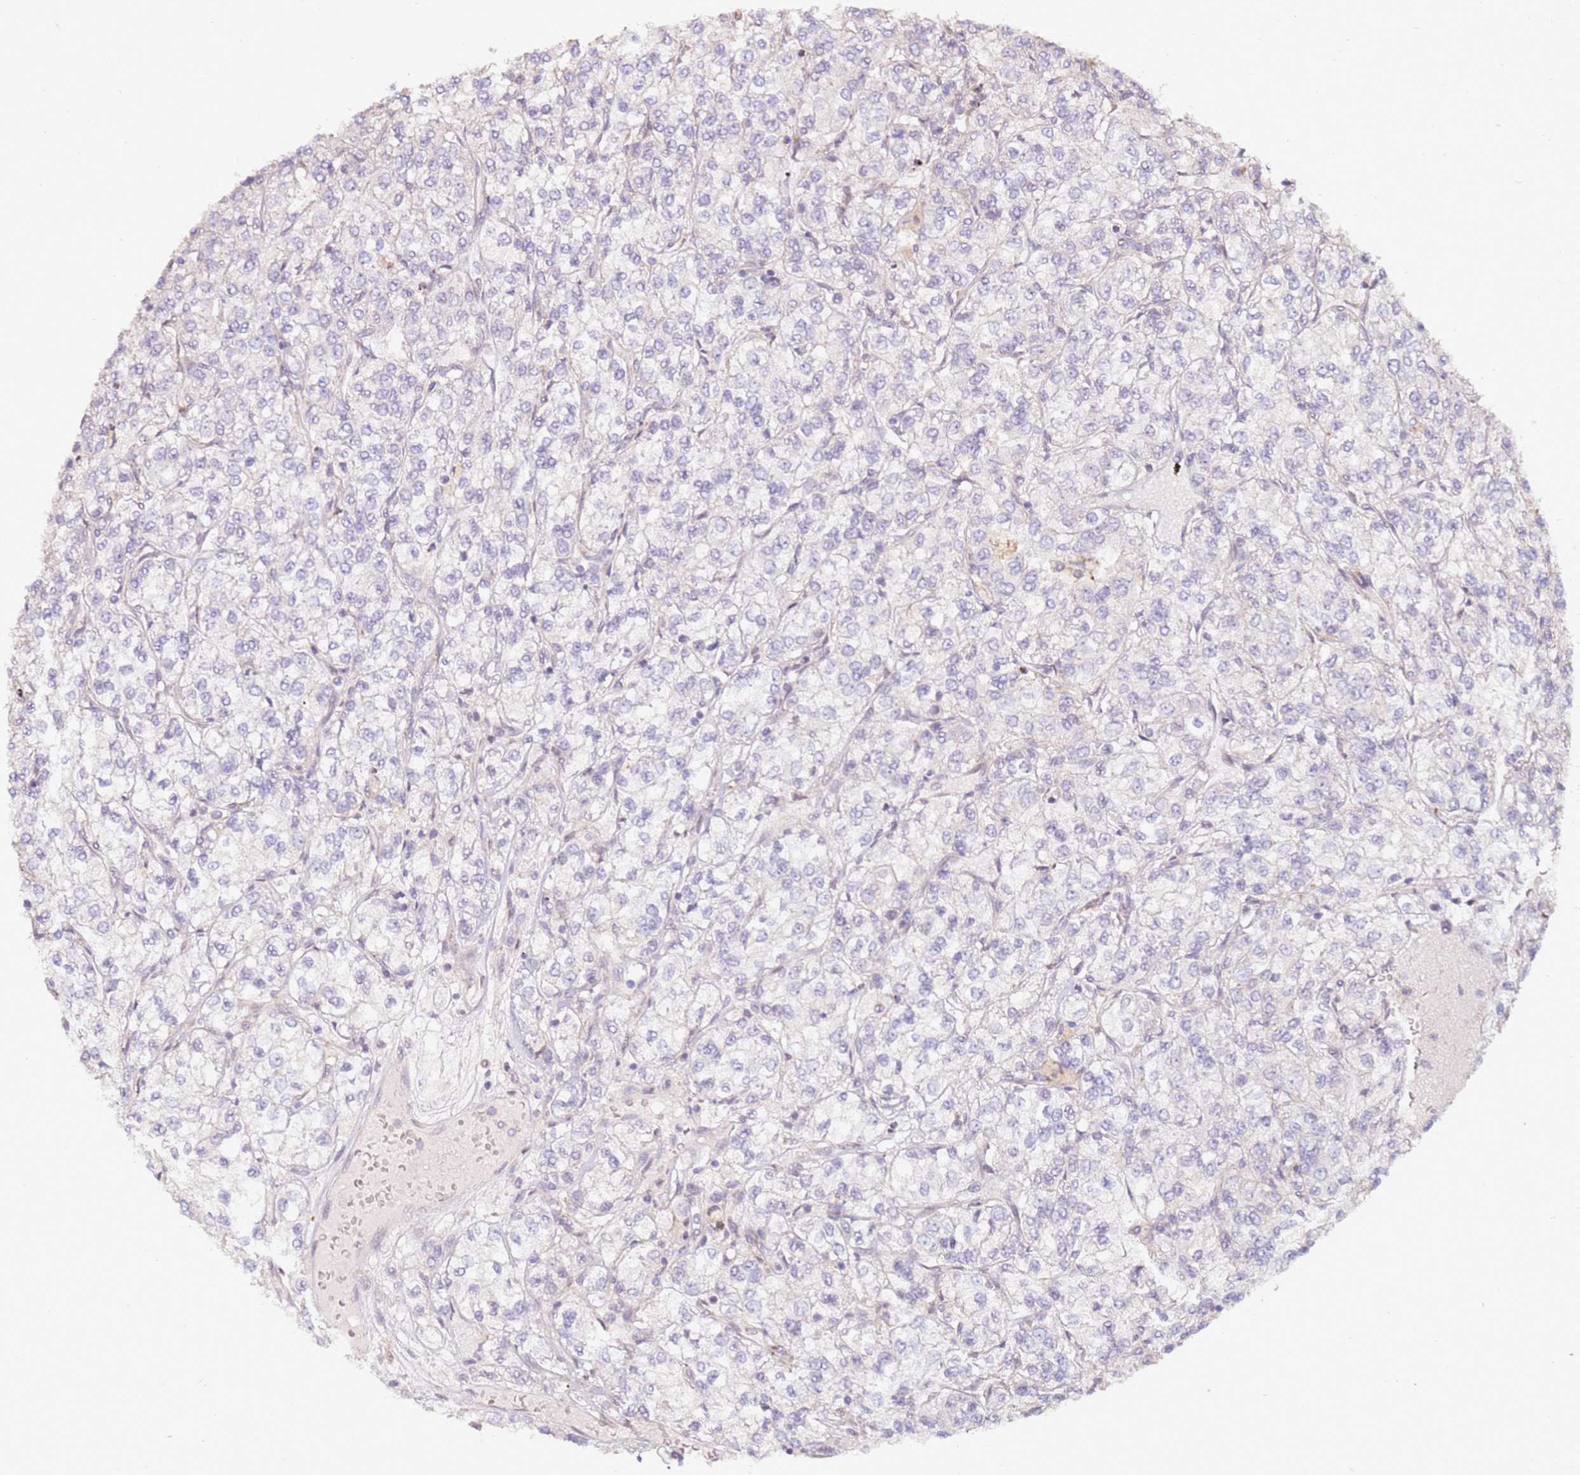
{"staining": {"intensity": "negative", "quantity": "none", "location": "none"}, "tissue": "renal cancer", "cell_type": "Tumor cells", "image_type": "cancer", "snomed": [{"axis": "morphology", "description": "Adenocarcinoma, NOS"}, {"axis": "topography", "description": "Kidney"}], "caption": "DAB immunohistochemical staining of adenocarcinoma (renal) exhibits no significant positivity in tumor cells.", "gene": "LGI4", "patient": {"sex": "male", "age": 80}}